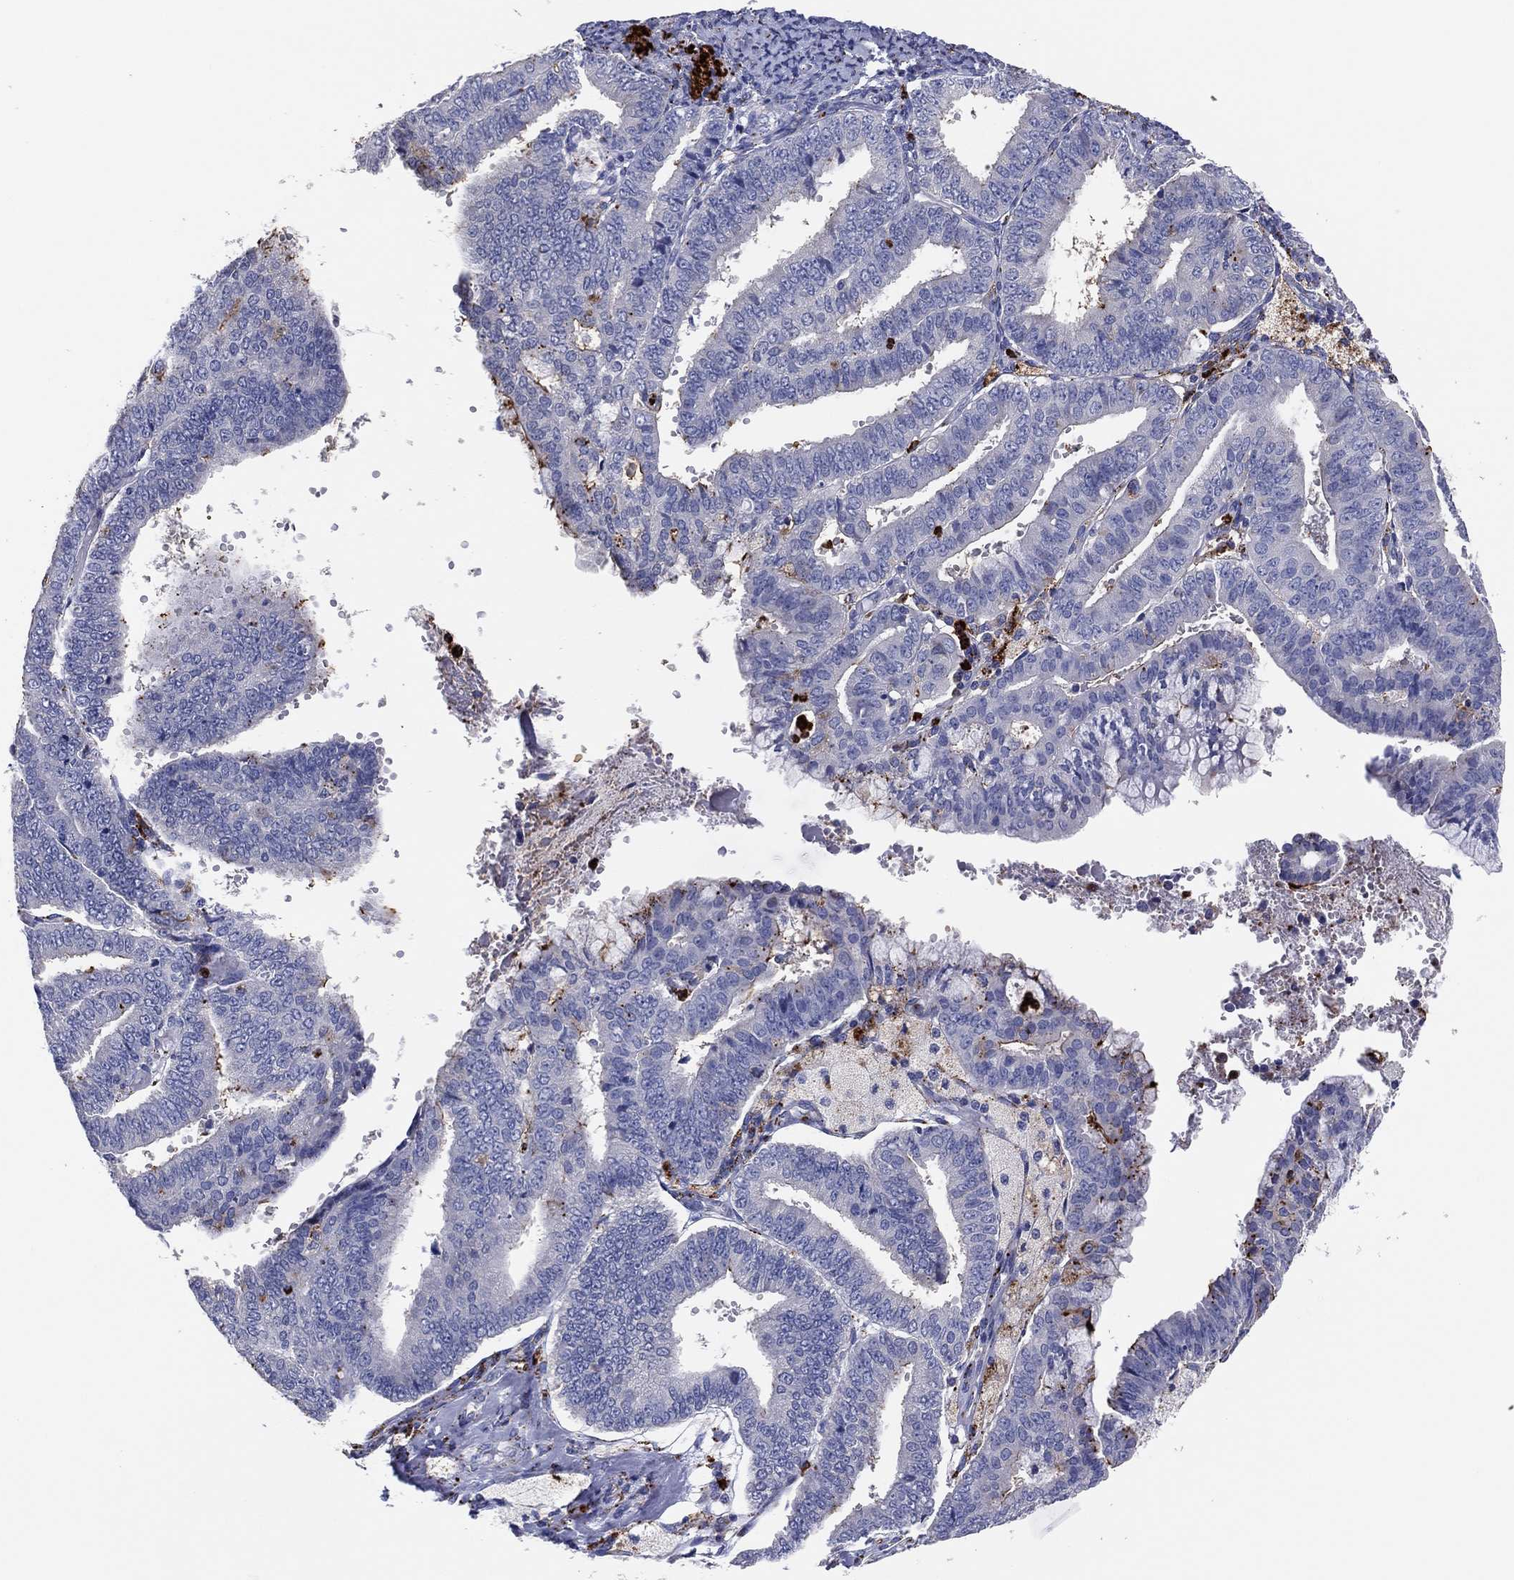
{"staining": {"intensity": "negative", "quantity": "none", "location": "none"}, "tissue": "endometrial cancer", "cell_type": "Tumor cells", "image_type": "cancer", "snomed": [{"axis": "morphology", "description": "Adenocarcinoma, NOS"}, {"axis": "topography", "description": "Endometrium"}], "caption": "Photomicrograph shows no significant protein expression in tumor cells of adenocarcinoma (endometrial). (DAB IHC visualized using brightfield microscopy, high magnification).", "gene": "PLAC8", "patient": {"sex": "female", "age": 63}}